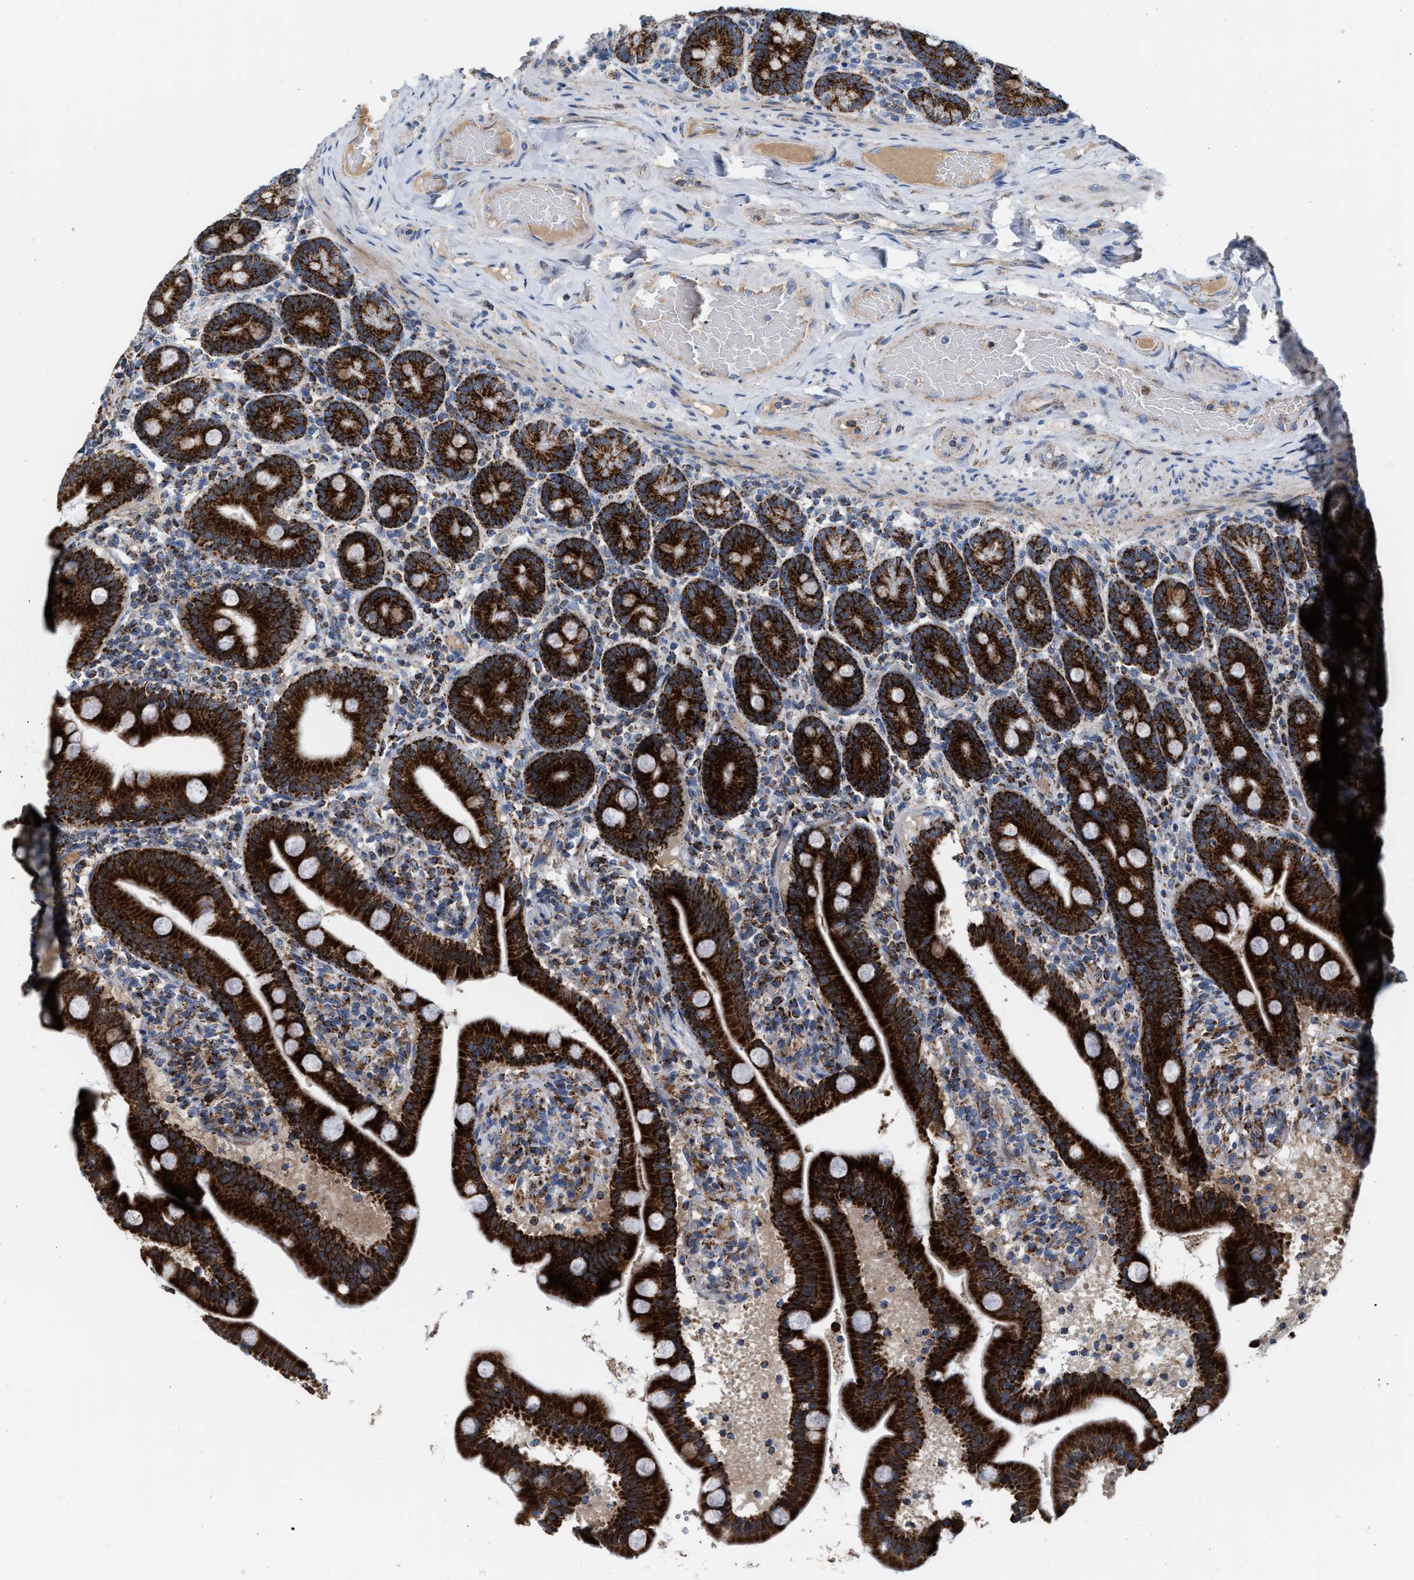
{"staining": {"intensity": "strong", "quantity": ">75%", "location": "cytoplasmic/membranous"}, "tissue": "duodenum", "cell_type": "Glandular cells", "image_type": "normal", "snomed": [{"axis": "morphology", "description": "Normal tissue, NOS"}, {"axis": "topography", "description": "Duodenum"}], "caption": "Normal duodenum shows strong cytoplasmic/membranous positivity in approximately >75% of glandular cells (Stains: DAB (3,3'-diaminobenzidine) in brown, nuclei in blue, Microscopy: brightfield microscopy at high magnification)..", "gene": "PMPCA", "patient": {"sex": "male", "age": 54}}